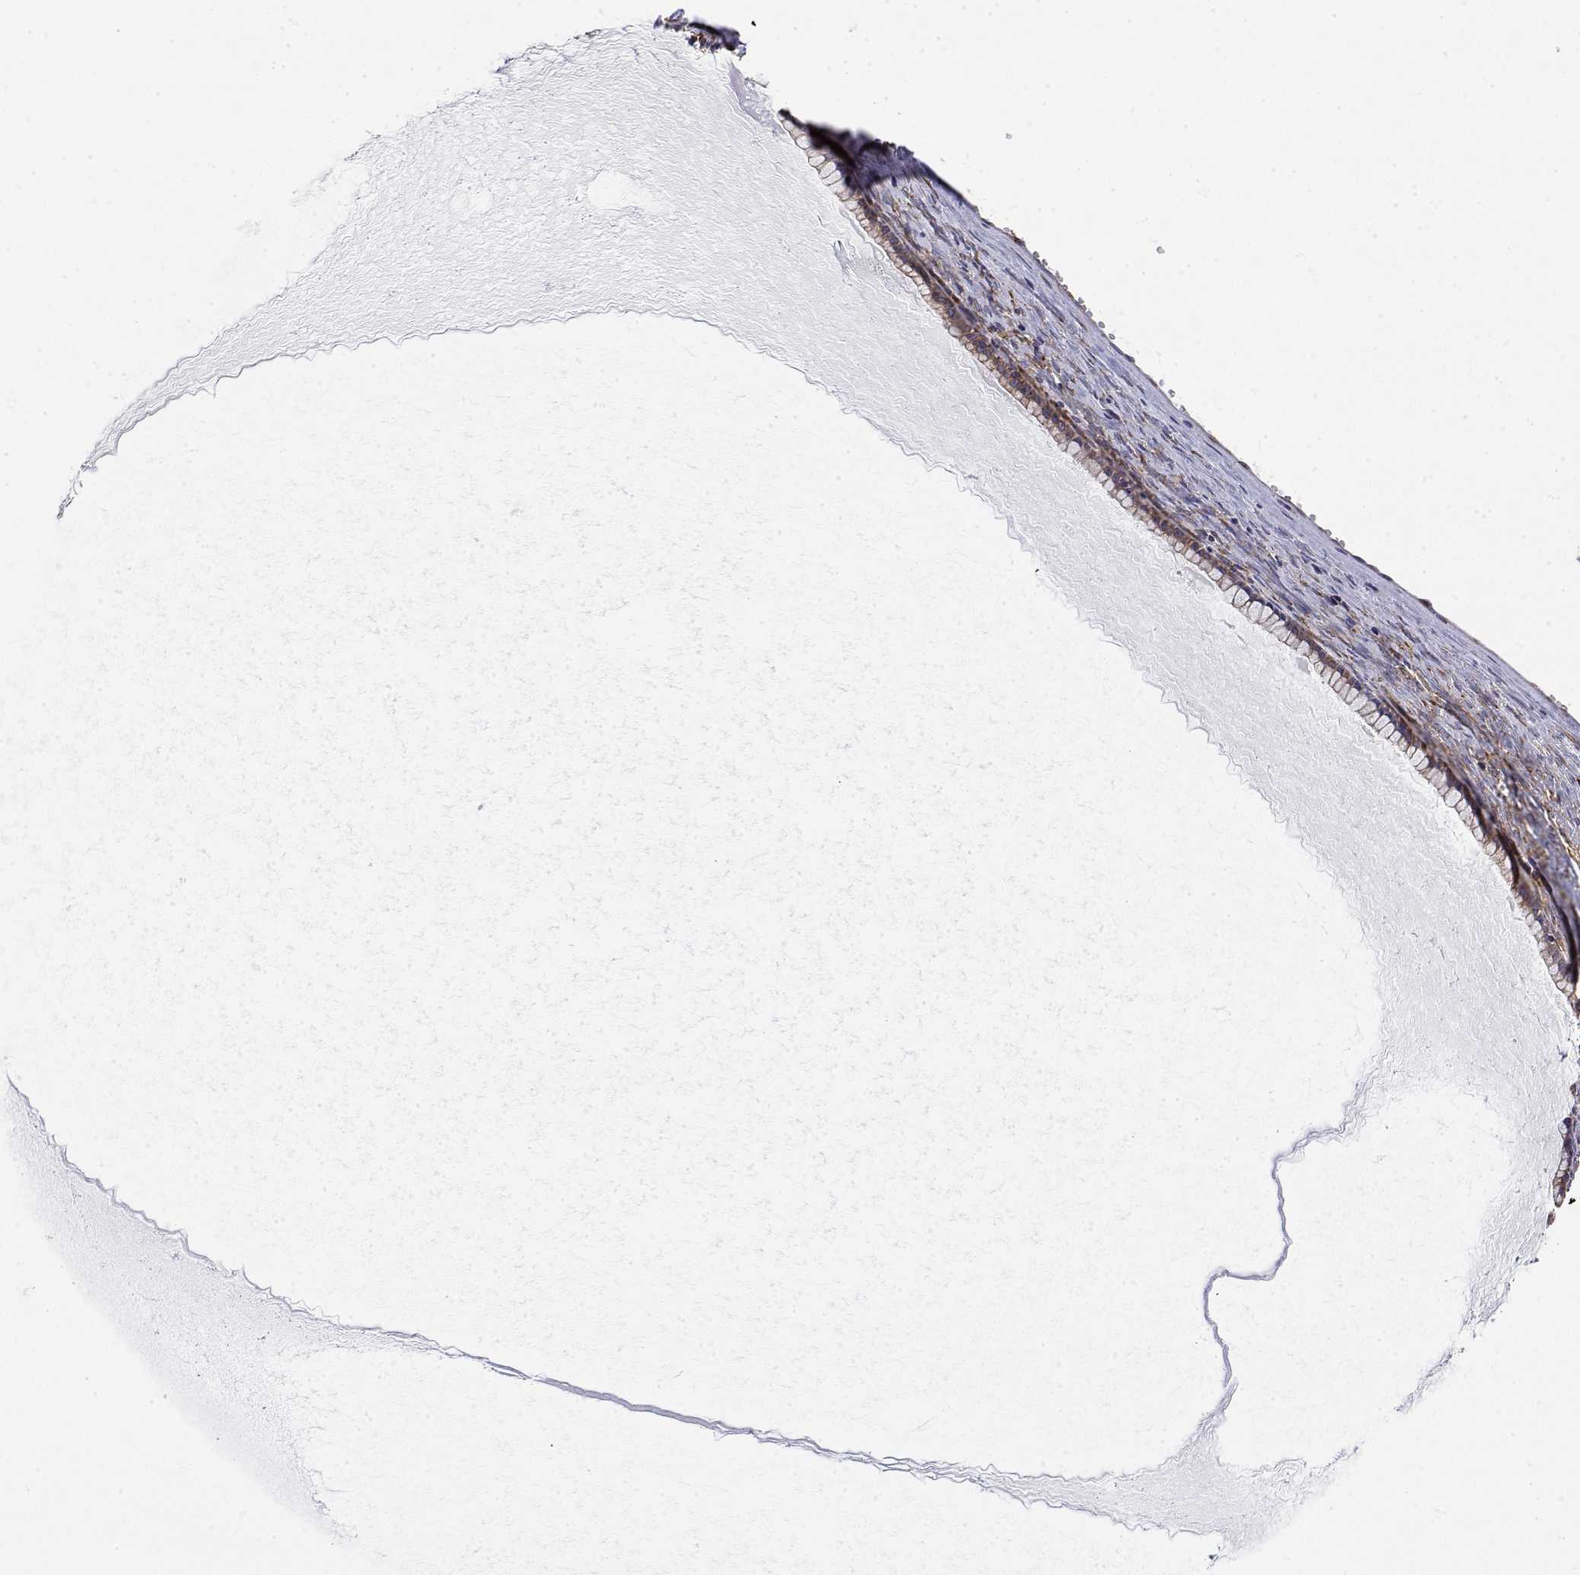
{"staining": {"intensity": "weak", "quantity": "25%-75%", "location": "cytoplasmic/membranous"}, "tissue": "ovarian cancer", "cell_type": "Tumor cells", "image_type": "cancer", "snomed": [{"axis": "morphology", "description": "Cystadenocarcinoma, mucinous, NOS"}, {"axis": "topography", "description": "Ovary"}], "caption": "Tumor cells exhibit low levels of weak cytoplasmic/membranous expression in approximately 25%-75% of cells in mucinous cystadenocarcinoma (ovarian).", "gene": "EEF1G", "patient": {"sex": "female", "age": 41}}